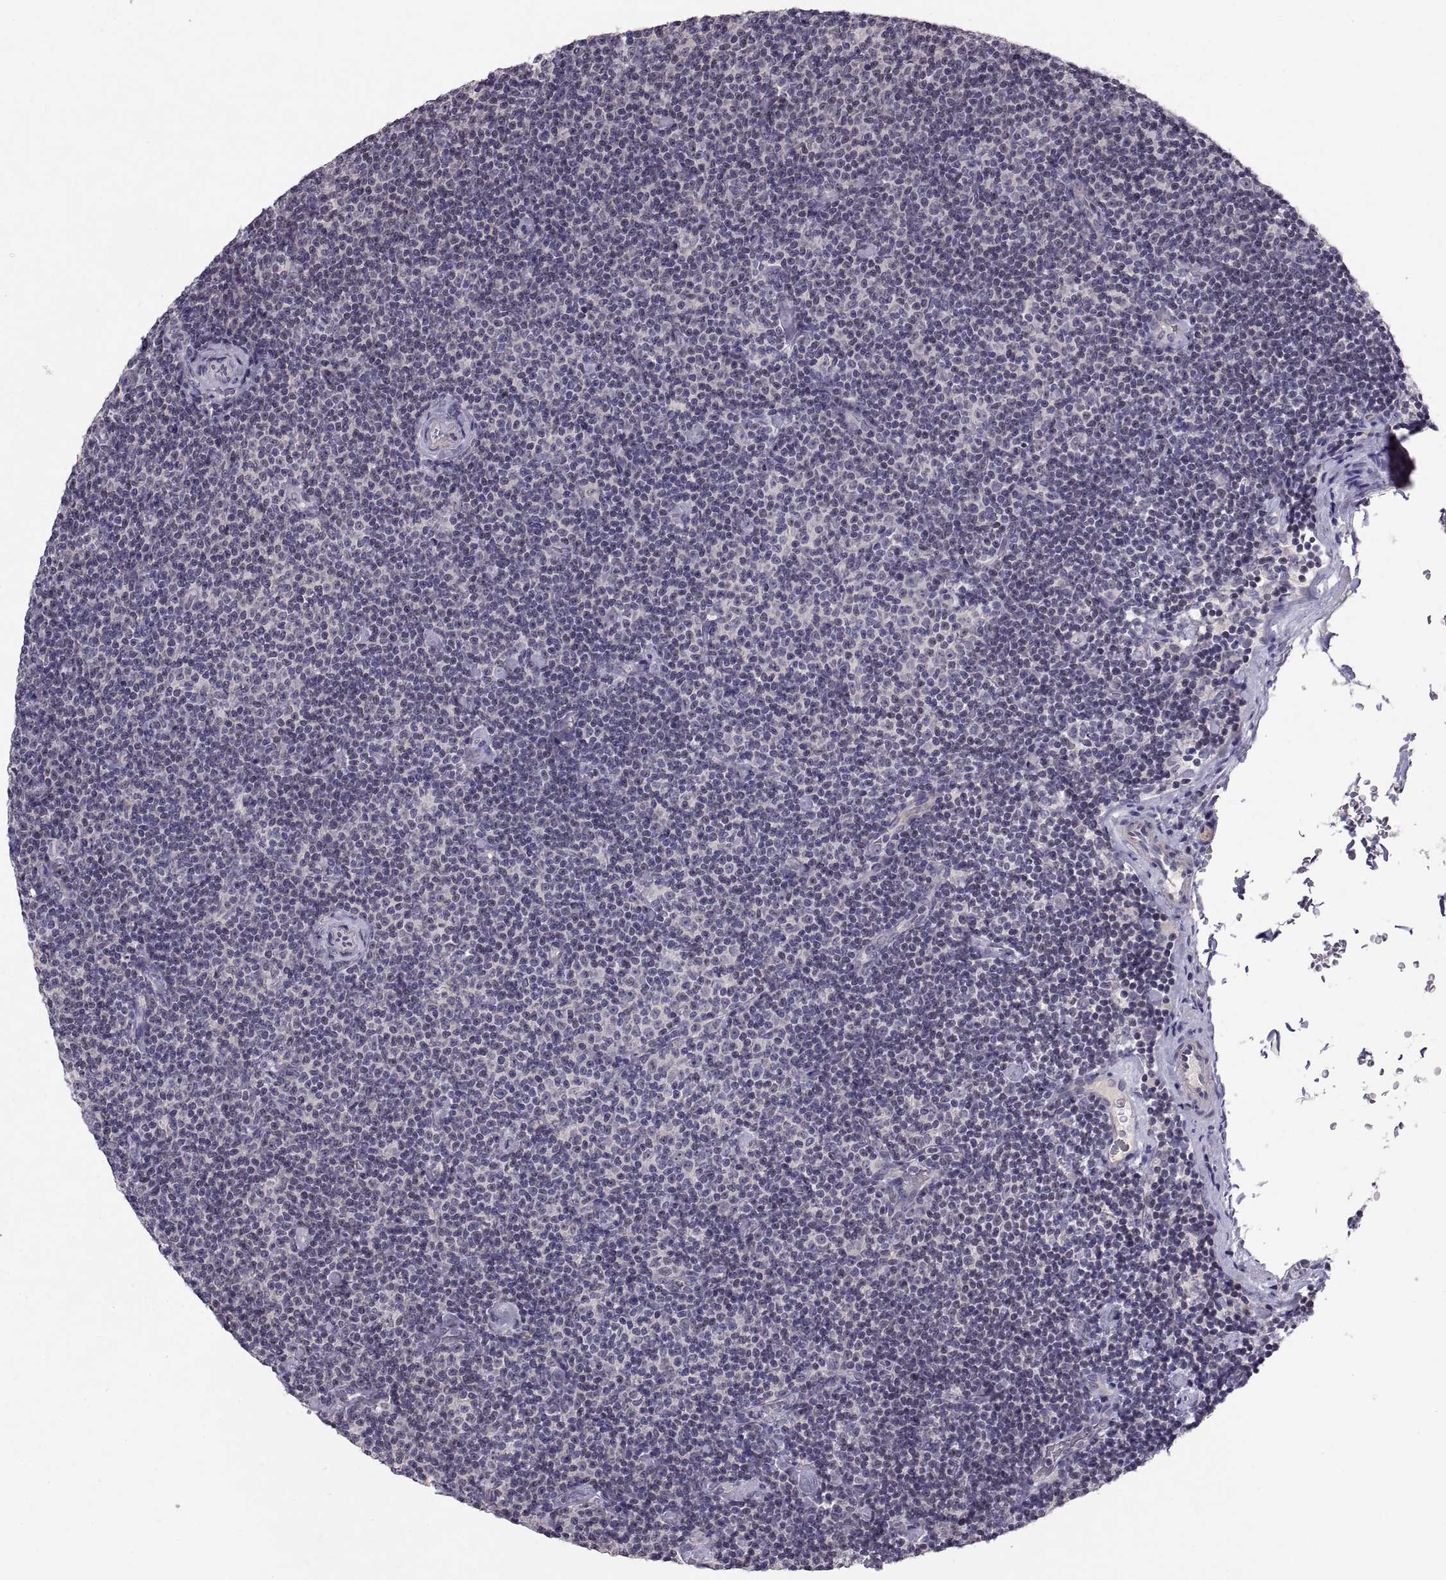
{"staining": {"intensity": "negative", "quantity": "none", "location": "none"}, "tissue": "lymphoma", "cell_type": "Tumor cells", "image_type": "cancer", "snomed": [{"axis": "morphology", "description": "Malignant lymphoma, non-Hodgkin's type, Low grade"}, {"axis": "topography", "description": "Lymph node"}], "caption": "This is an immunohistochemistry (IHC) micrograph of lymphoma. There is no staining in tumor cells.", "gene": "PAX2", "patient": {"sex": "male", "age": 81}}